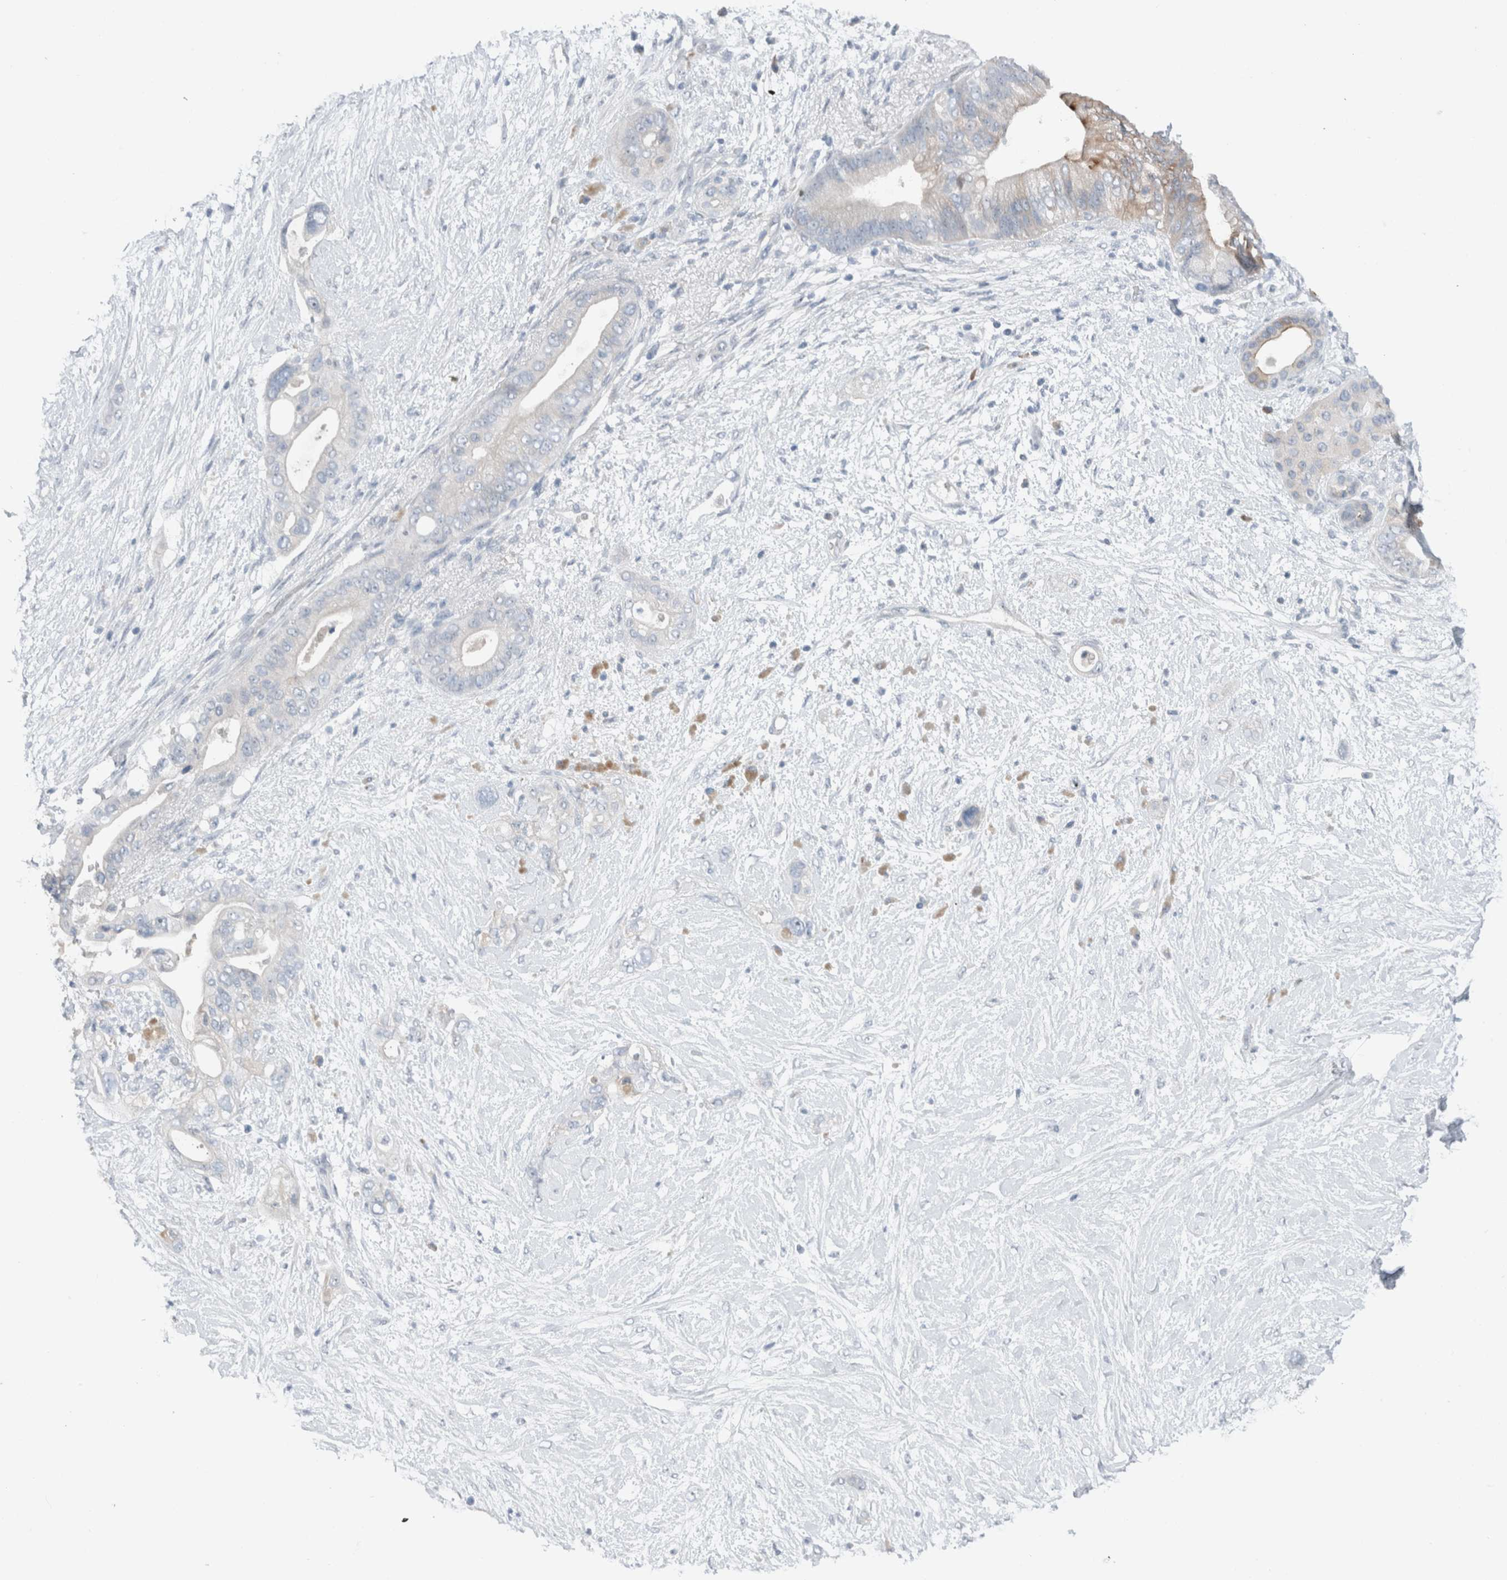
{"staining": {"intensity": "negative", "quantity": "none", "location": "none"}, "tissue": "pancreatic cancer", "cell_type": "Tumor cells", "image_type": "cancer", "snomed": [{"axis": "morphology", "description": "Adenocarcinoma, NOS"}, {"axis": "topography", "description": "Pancreas"}], "caption": "Immunohistochemistry of pancreatic adenocarcinoma demonstrates no expression in tumor cells. (Immunohistochemistry (ihc), brightfield microscopy, high magnification).", "gene": "DUOX1", "patient": {"sex": "male", "age": 53}}